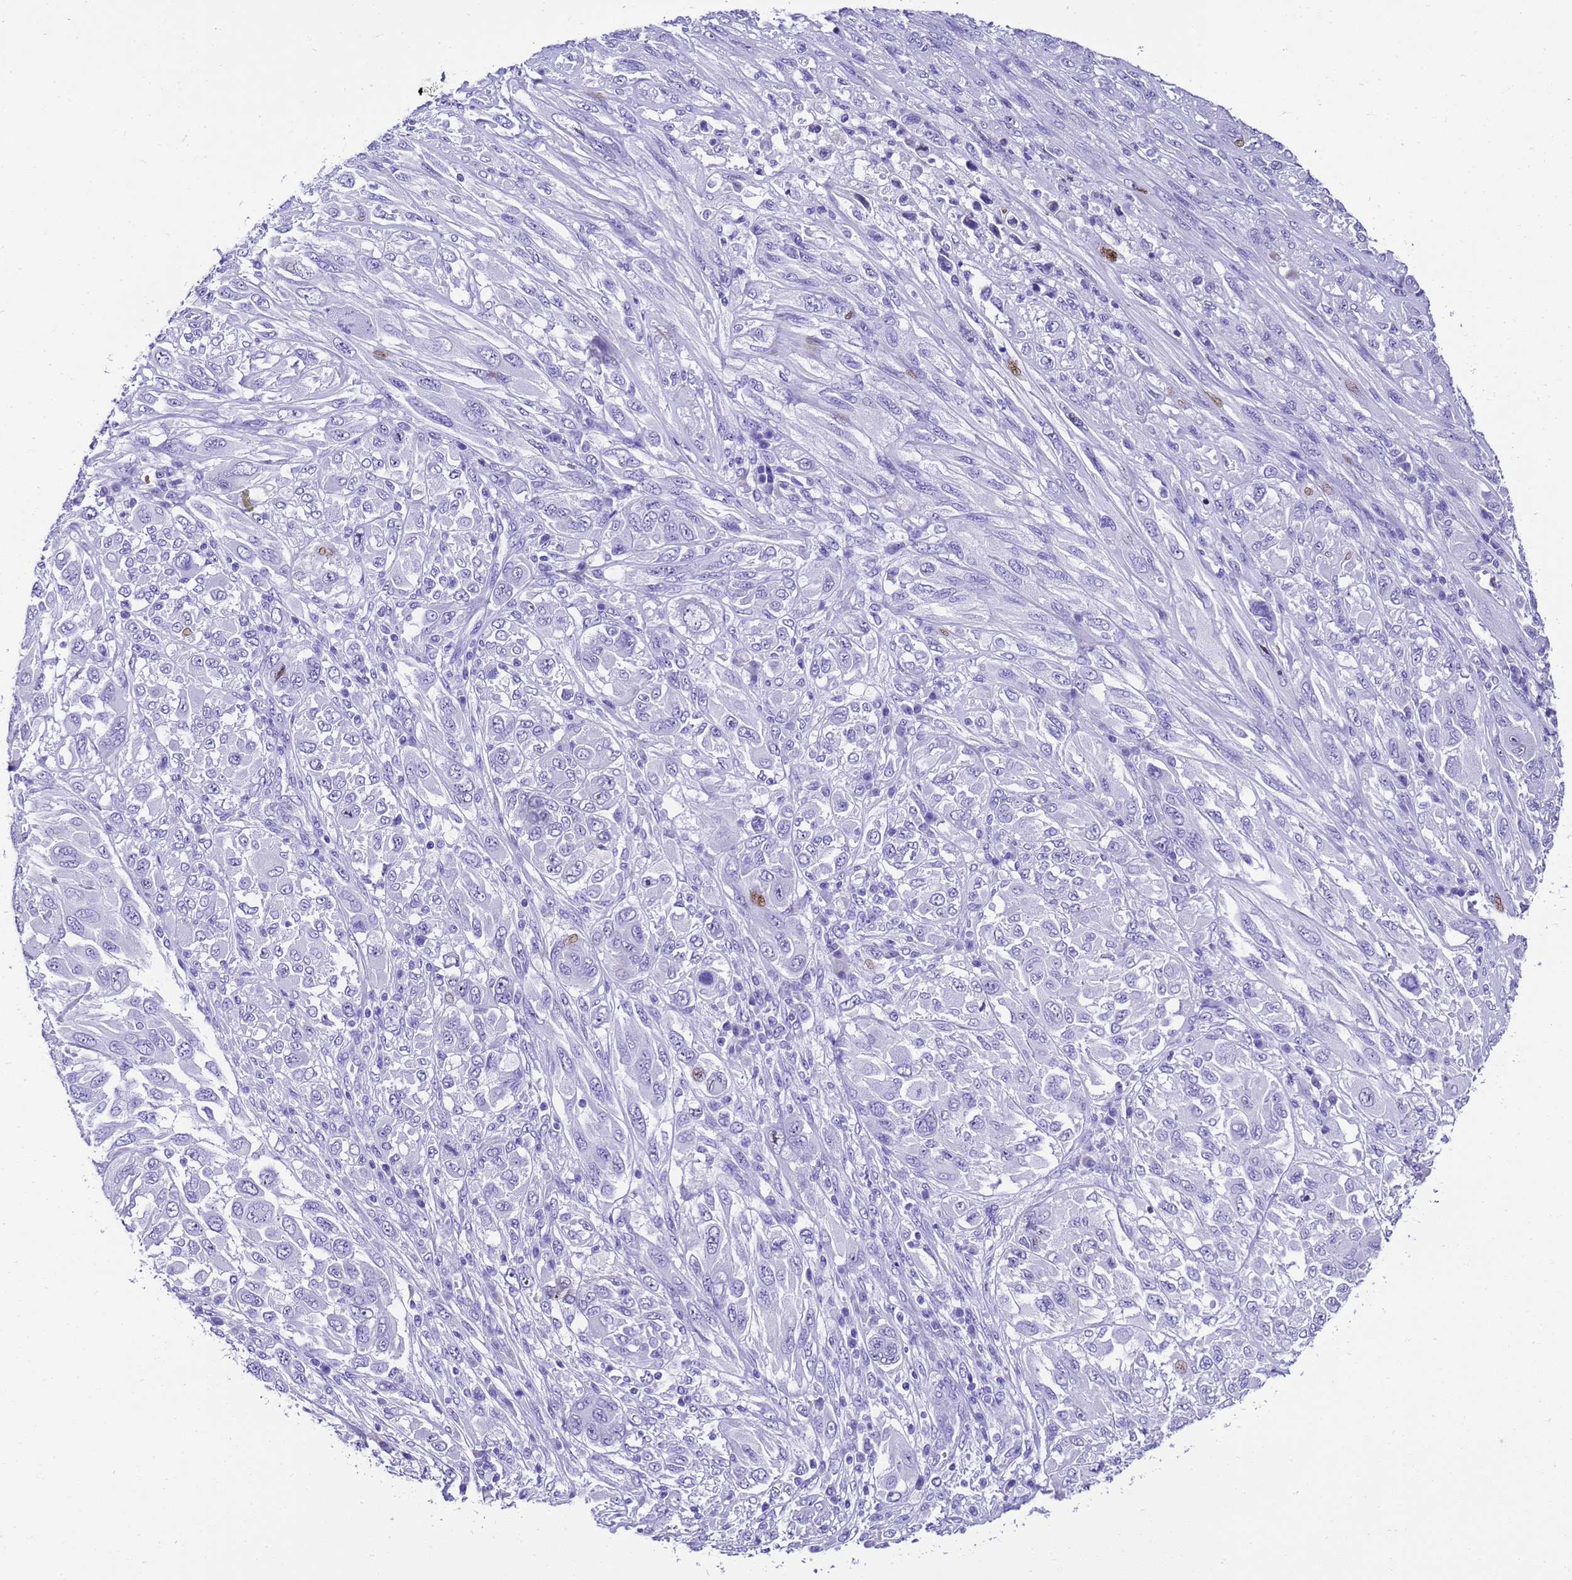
{"staining": {"intensity": "negative", "quantity": "none", "location": "none"}, "tissue": "melanoma", "cell_type": "Tumor cells", "image_type": "cancer", "snomed": [{"axis": "morphology", "description": "Malignant melanoma, NOS"}, {"axis": "topography", "description": "Skin"}], "caption": "Immunohistochemistry of human malignant melanoma demonstrates no staining in tumor cells. The staining was performed using DAB to visualize the protein expression in brown, while the nuclei were stained in blue with hematoxylin (Magnification: 20x).", "gene": "UGT2B10", "patient": {"sex": "female", "age": 91}}